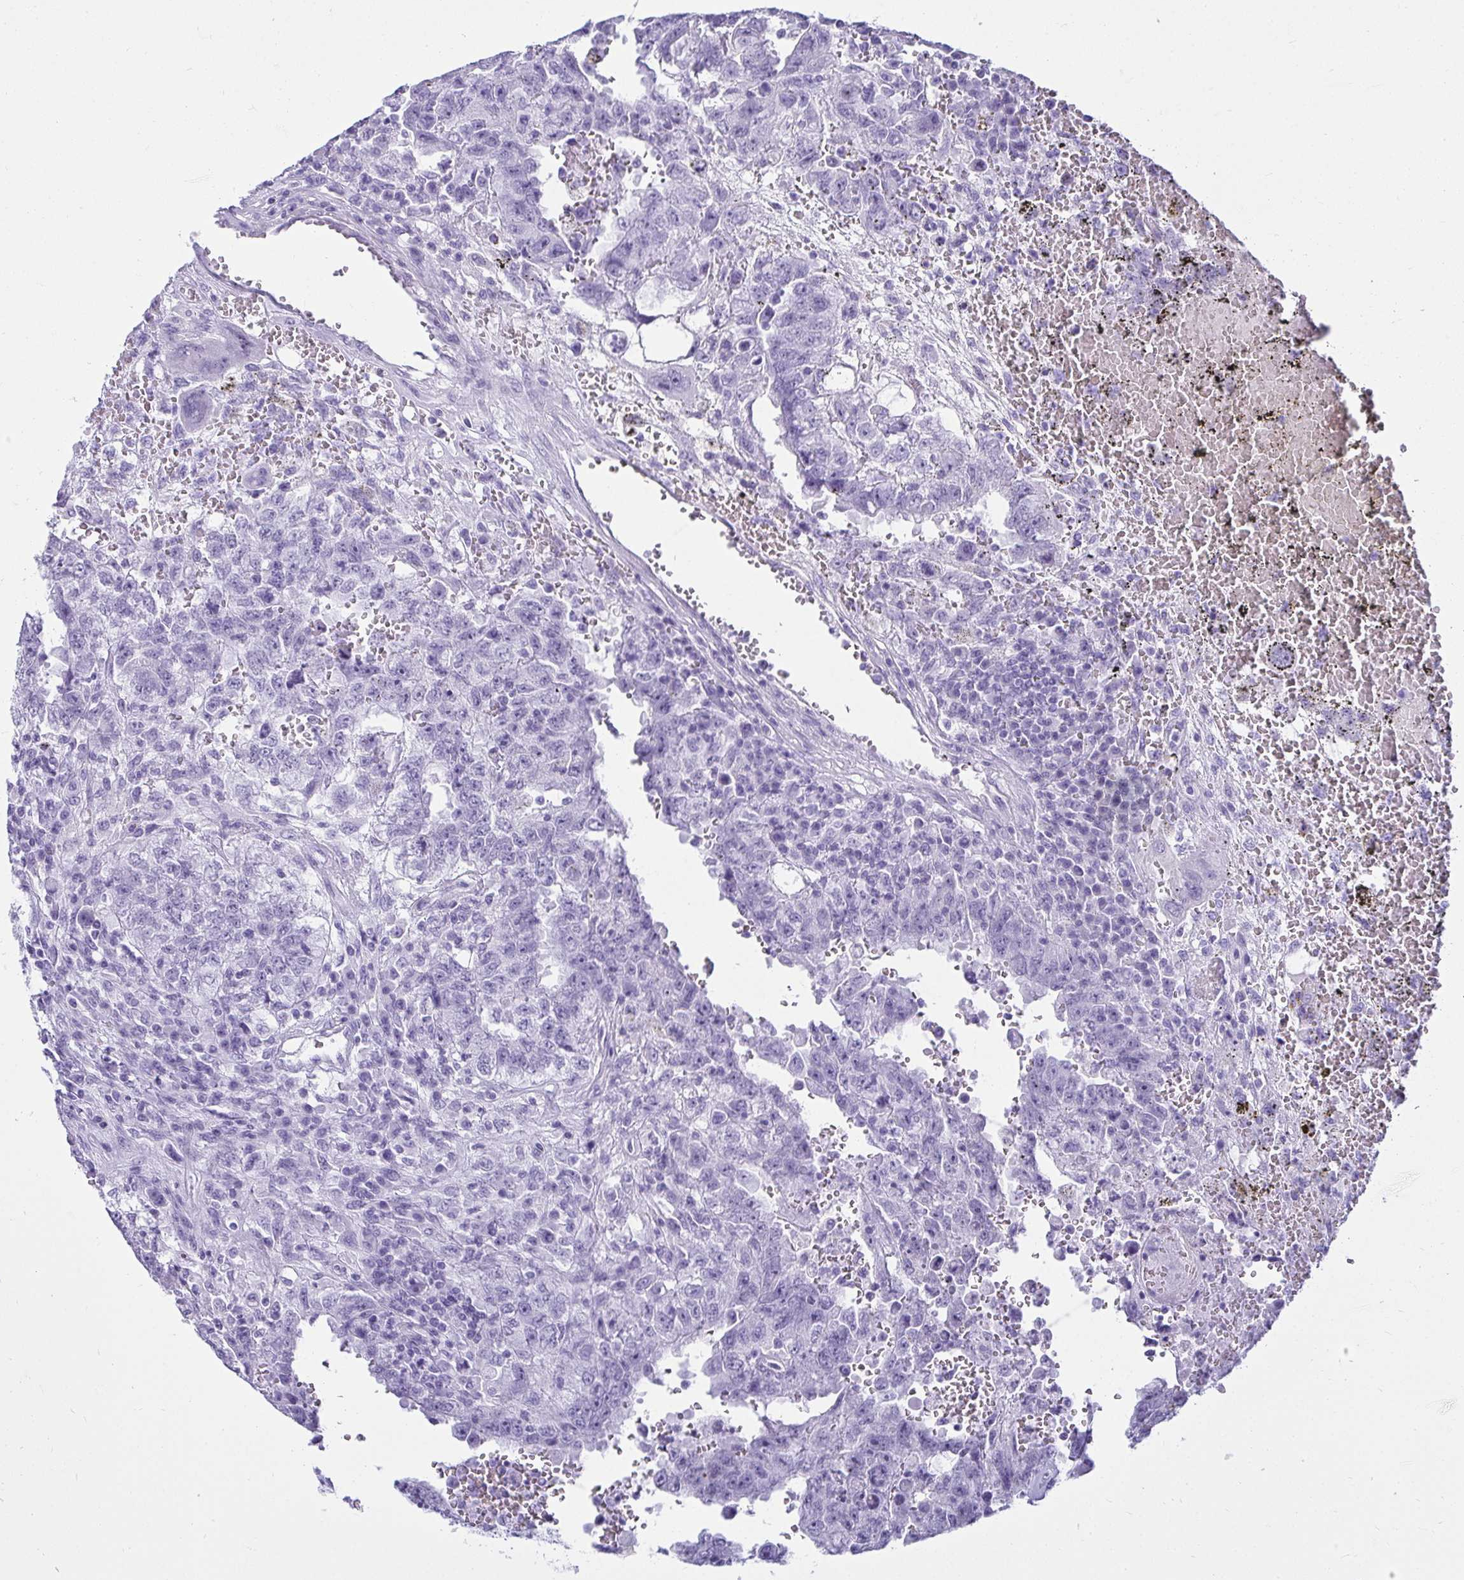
{"staining": {"intensity": "negative", "quantity": "none", "location": "none"}, "tissue": "testis cancer", "cell_type": "Tumor cells", "image_type": "cancer", "snomed": [{"axis": "morphology", "description": "Carcinoma, Embryonal, NOS"}, {"axis": "topography", "description": "Testis"}], "caption": "Testis cancer (embryonal carcinoma) was stained to show a protein in brown. There is no significant expression in tumor cells. (DAB IHC with hematoxylin counter stain).", "gene": "CLGN", "patient": {"sex": "male", "age": 26}}